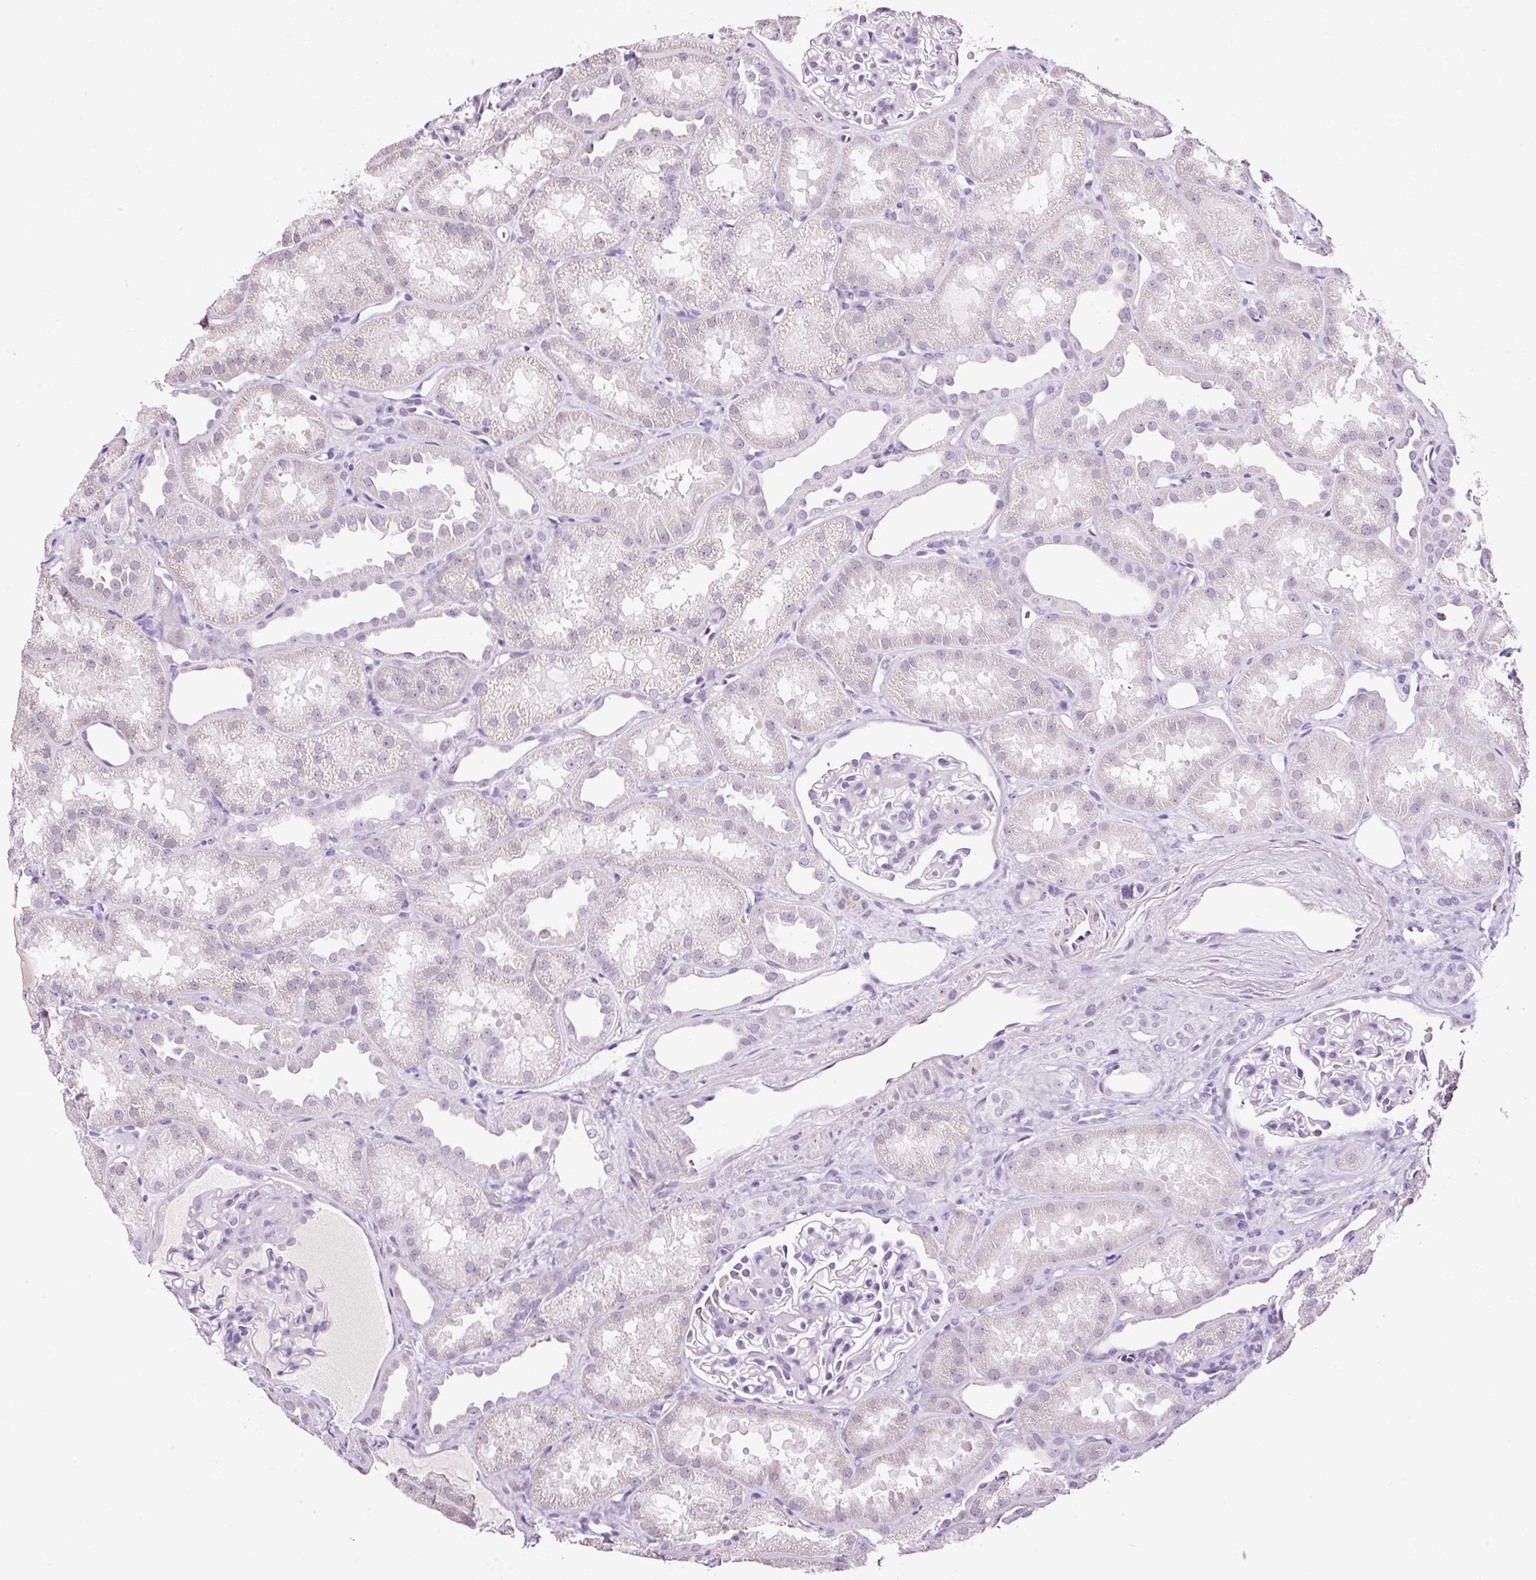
{"staining": {"intensity": "negative", "quantity": "none", "location": "none"}, "tissue": "kidney", "cell_type": "Cells in glomeruli", "image_type": "normal", "snomed": [{"axis": "morphology", "description": "Normal tissue, NOS"}, {"axis": "topography", "description": "Kidney"}], "caption": "Immunohistochemistry of unremarkable human kidney displays no staining in cells in glomeruli.", "gene": "RTF2", "patient": {"sex": "male", "age": 61}}